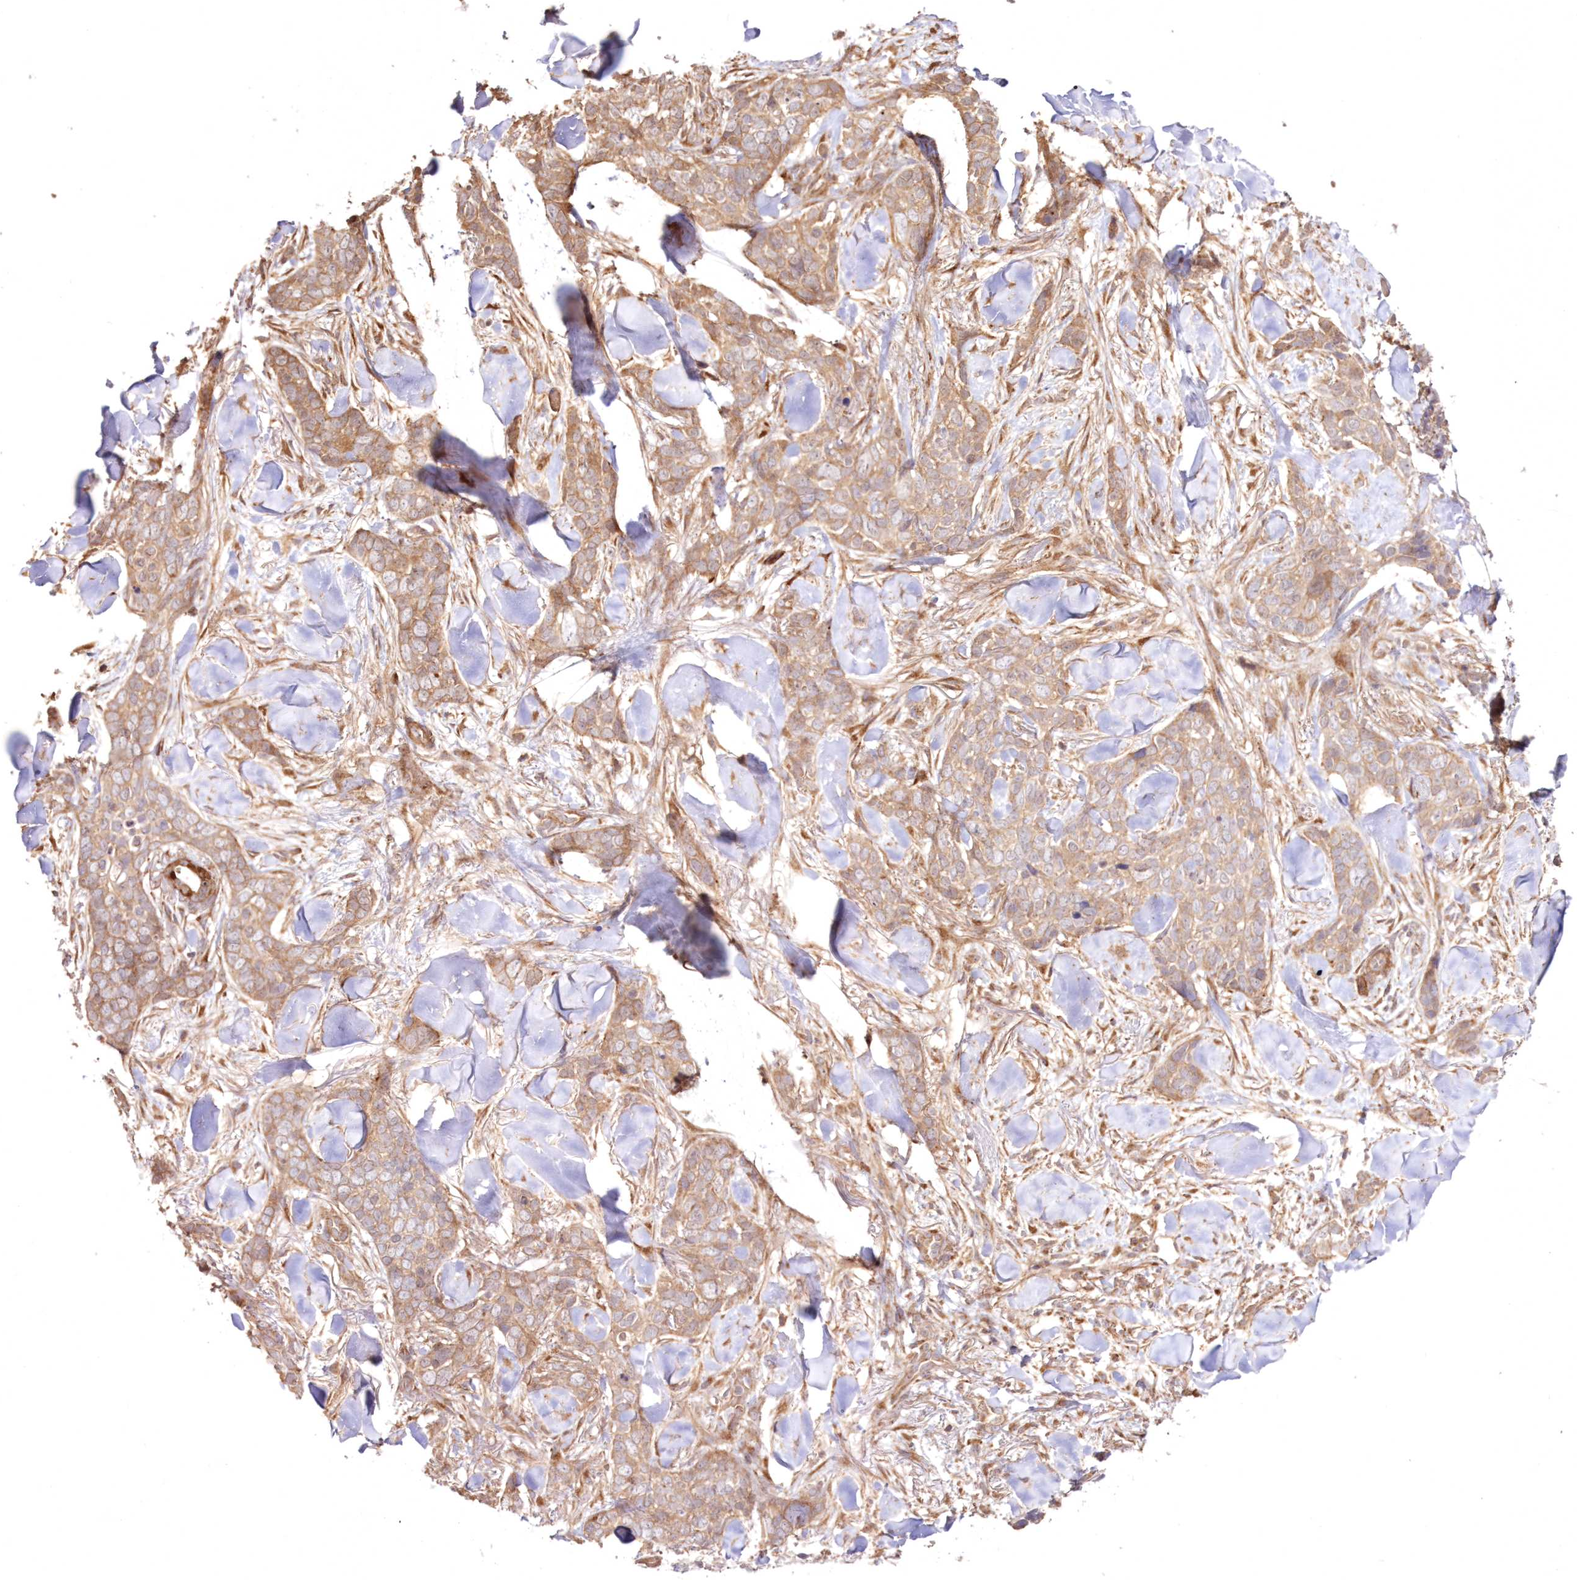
{"staining": {"intensity": "moderate", "quantity": ">75%", "location": "cytoplasmic/membranous"}, "tissue": "skin cancer", "cell_type": "Tumor cells", "image_type": "cancer", "snomed": [{"axis": "morphology", "description": "Basal cell carcinoma"}, {"axis": "topography", "description": "Skin"}], "caption": "Protein analysis of skin cancer tissue demonstrates moderate cytoplasmic/membranous staining in about >75% of tumor cells.", "gene": "DDO", "patient": {"sex": "female", "age": 82}}